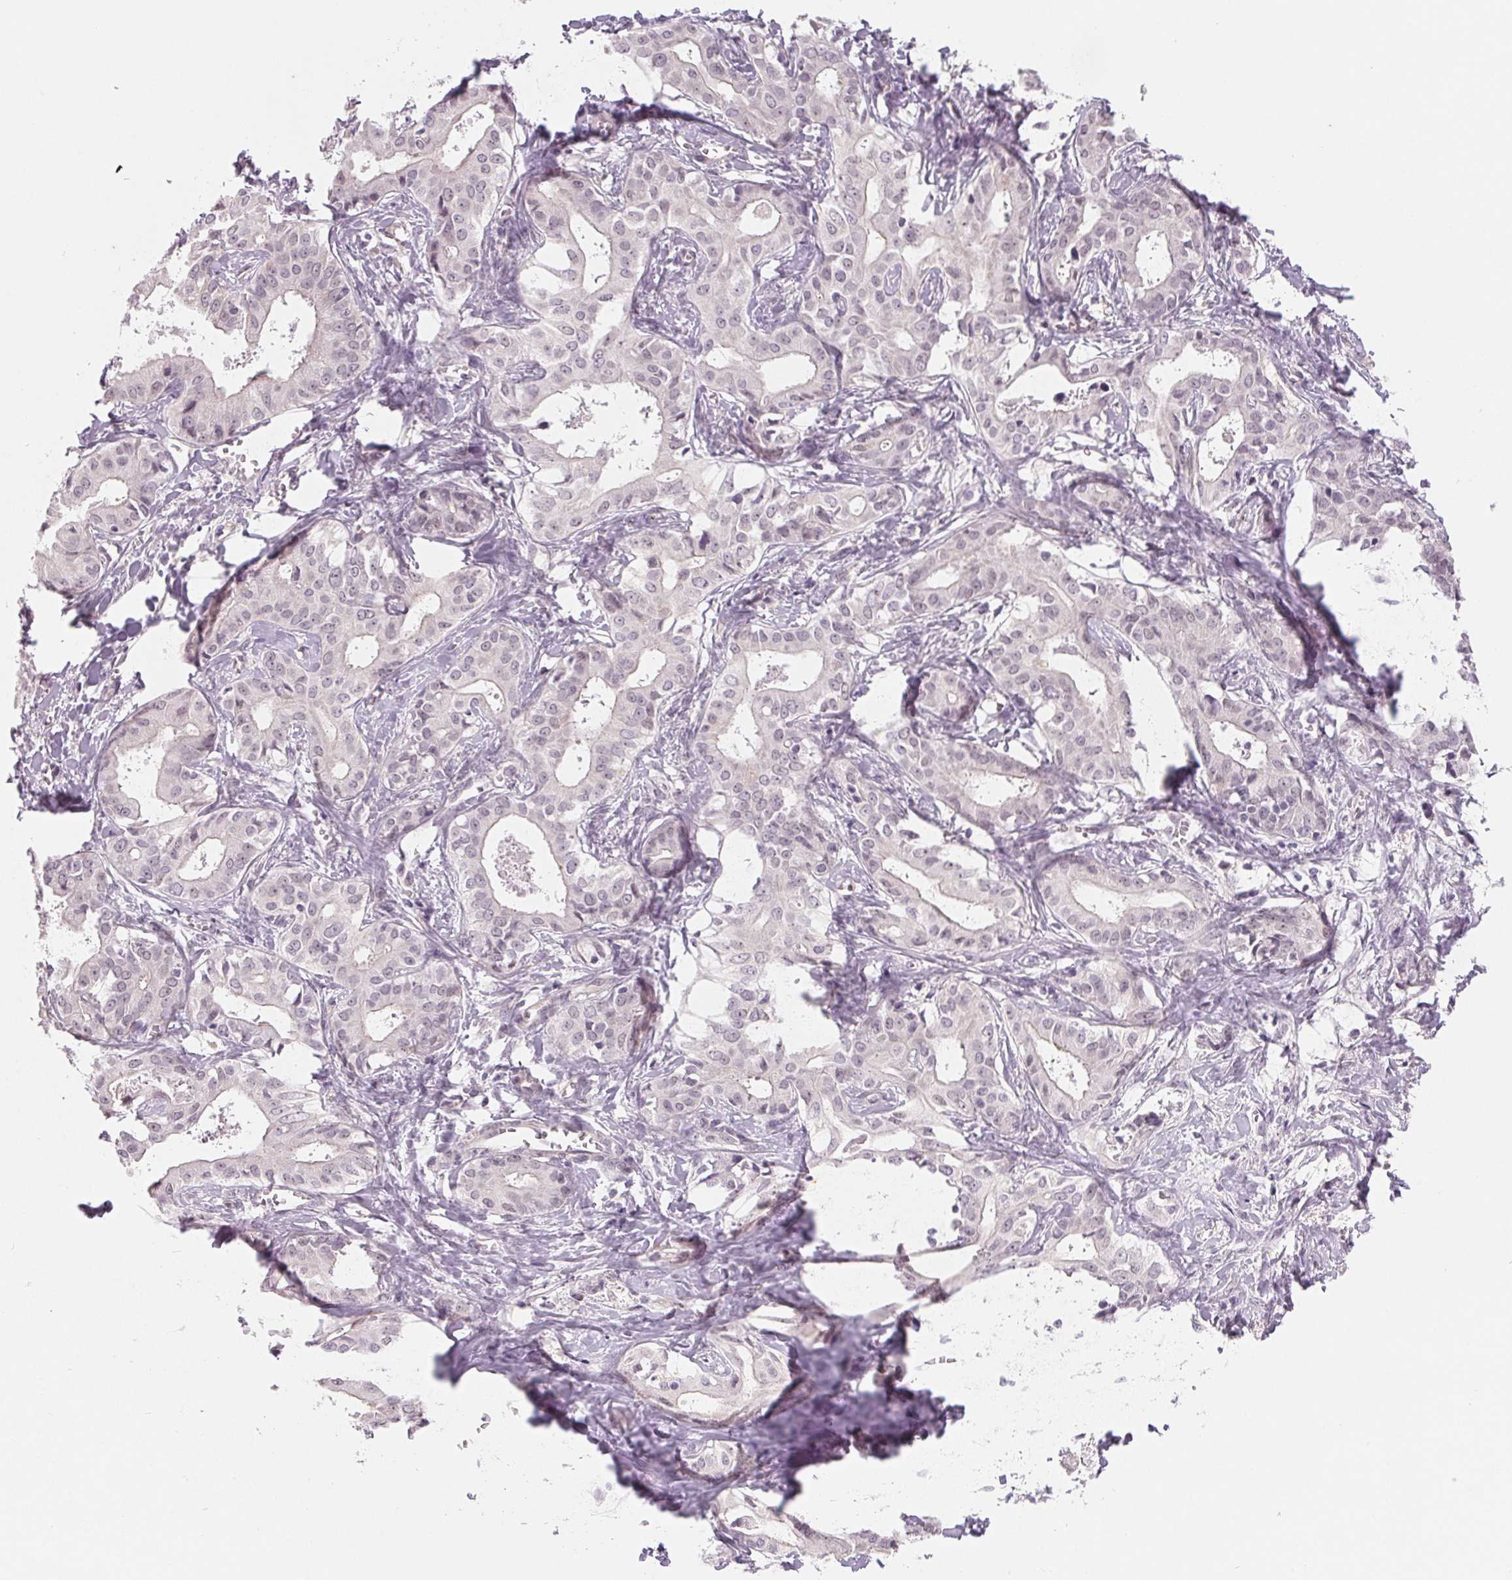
{"staining": {"intensity": "negative", "quantity": "none", "location": "none"}, "tissue": "liver cancer", "cell_type": "Tumor cells", "image_type": "cancer", "snomed": [{"axis": "morphology", "description": "Cholangiocarcinoma"}, {"axis": "topography", "description": "Liver"}], "caption": "Liver cancer (cholangiocarcinoma) was stained to show a protein in brown. There is no significant staining in tumor cells. (Immunohistochemistry (ihc), brightfield microscopy, high magnification).", "gene": "CFC1", "patient": {"sex": "female", "age": 65}}